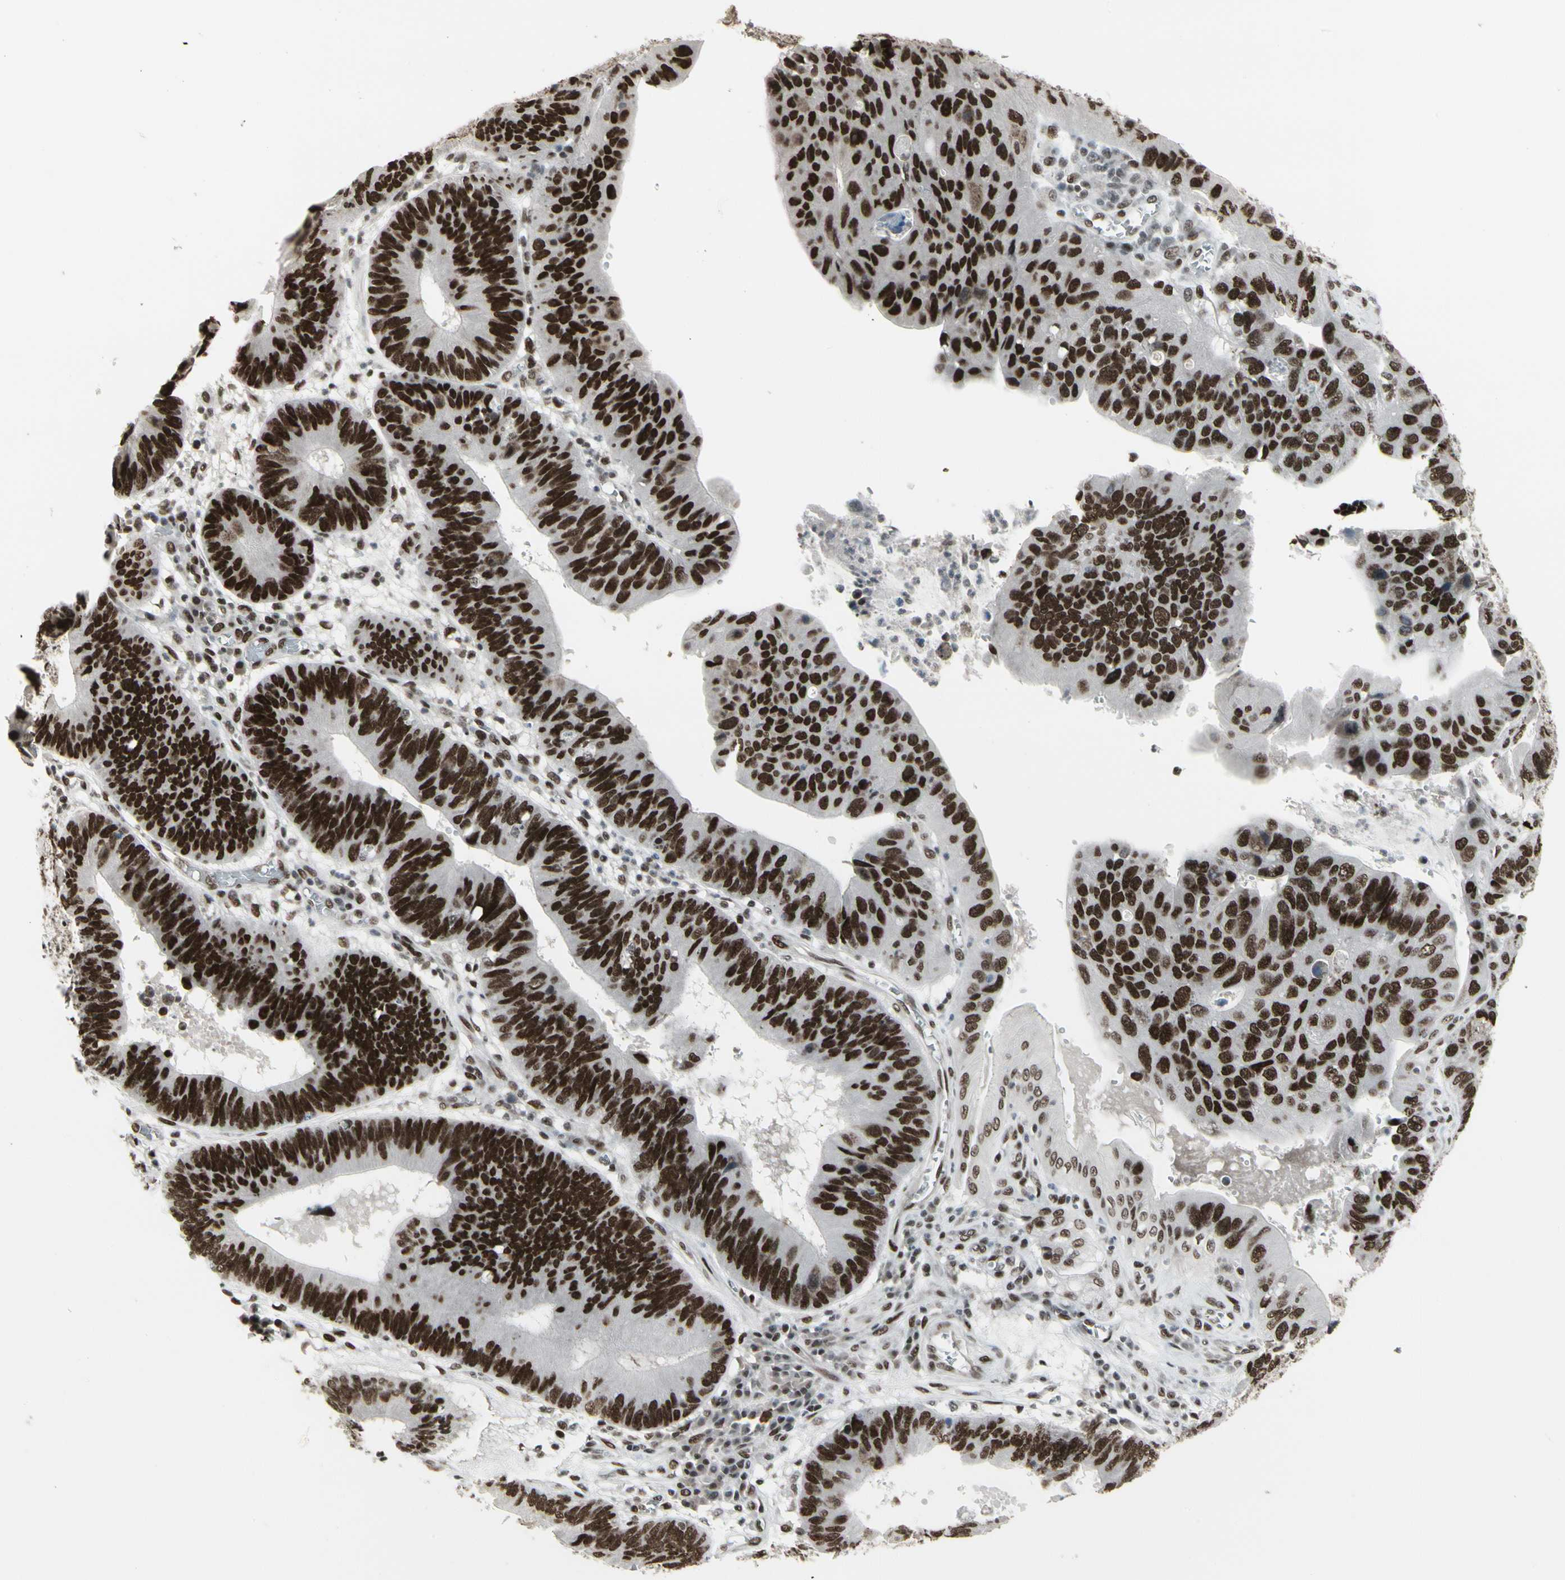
{"staining": {"intensity": "strong", "quantity": ">75%", "location": "nuclear"}, "tissue": "stomach cancer", "cell_type": "Tumor cells", "image_type": "cancer", "snomed": [{"axis": "morphology", "description": "Adenocarcinoma, NOS"}, {"axis": "topography", "description": "Stomach"}], "caption": "Stomach cancer stained for a protein (brown) shows strong nuclear positive positivity in about >75% of tumor cells.", "gene": "HMG20A", "patient": {"sex": "male", "age": 59}}